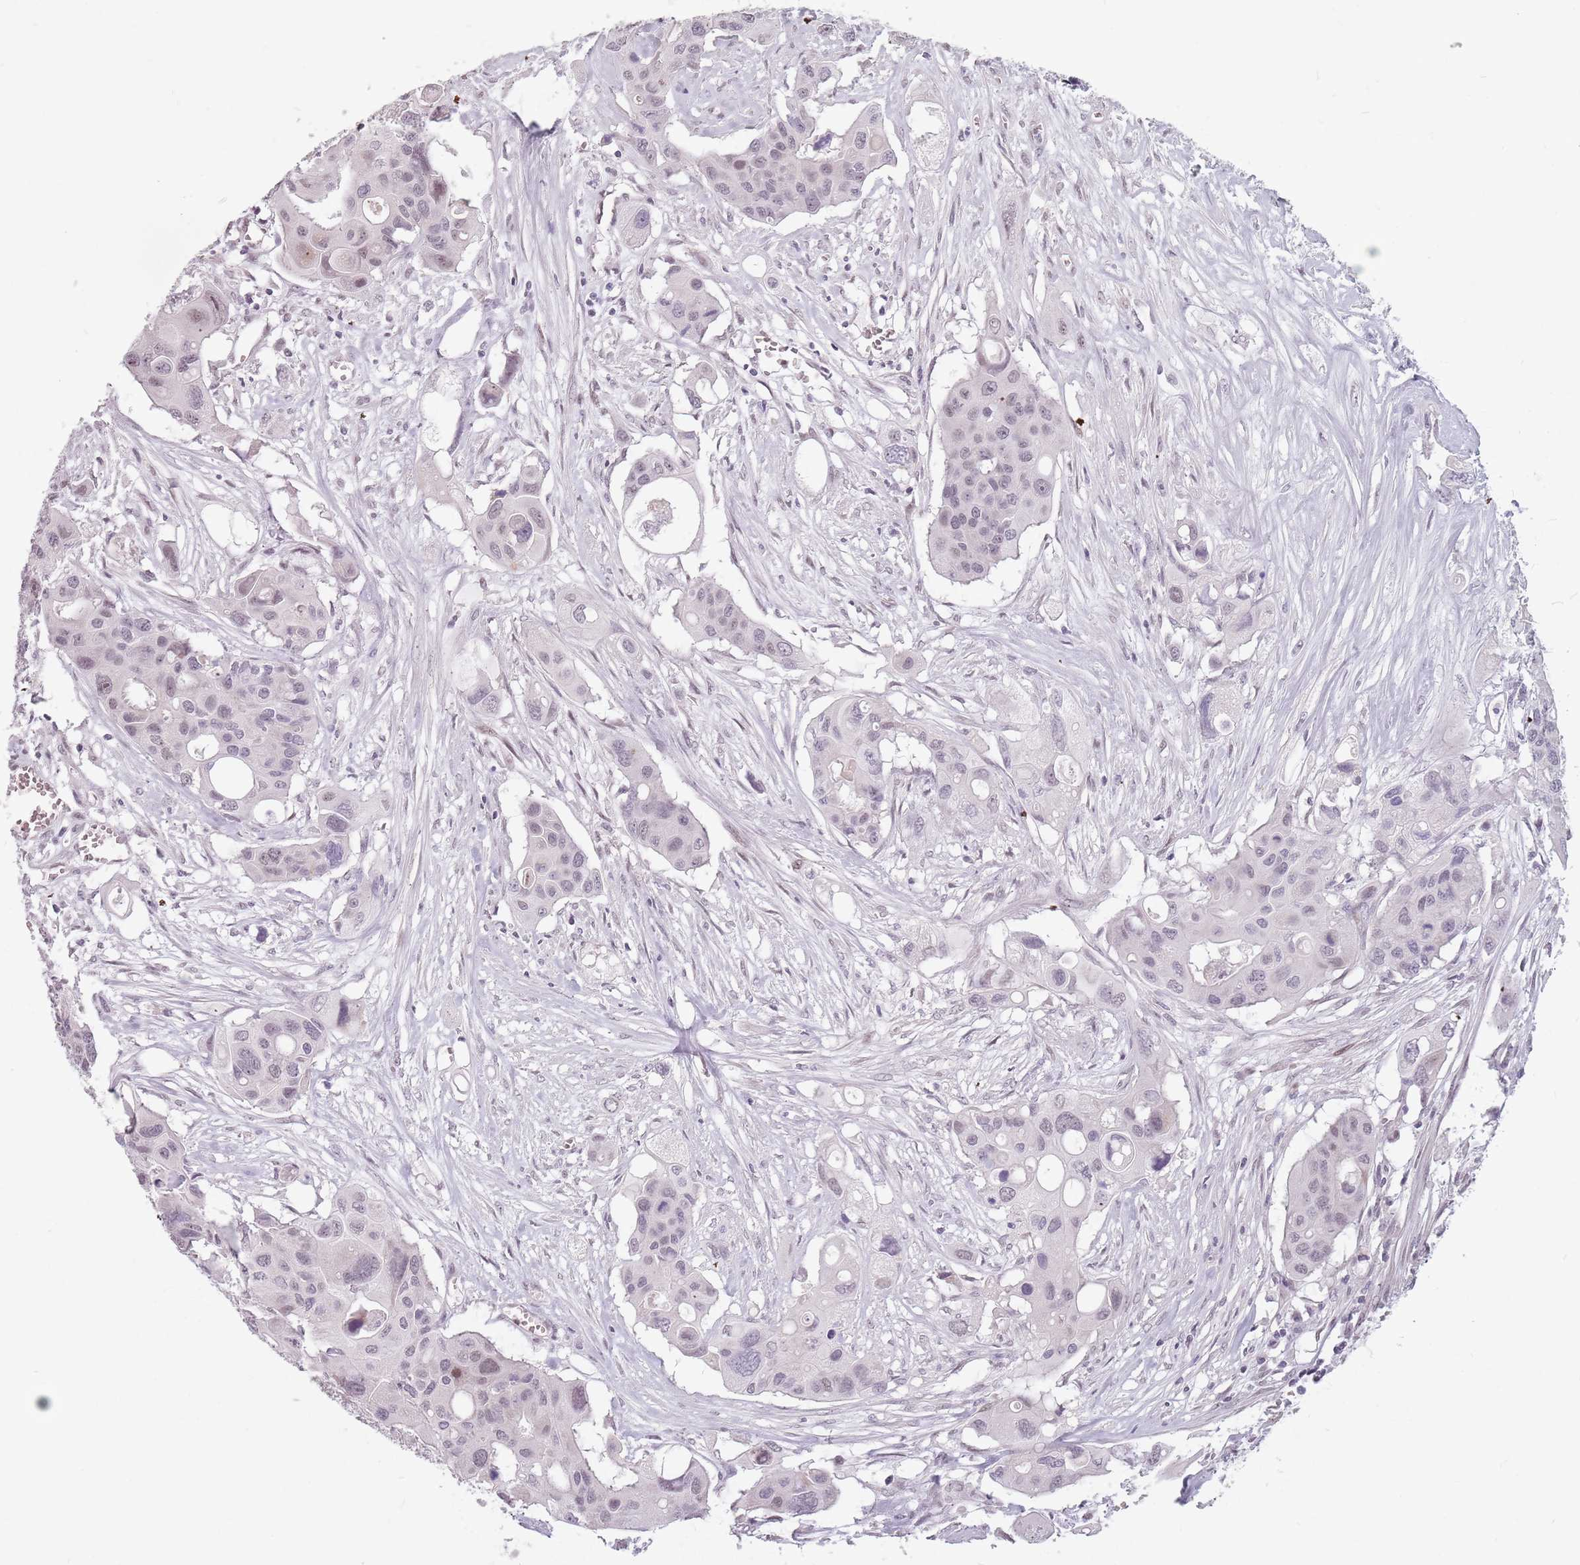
{"staining": {"intensity": "weak", "quantity": "<25%", "location": "nuclear"}, "tissue": "colorectal cancer", "cell_type": "Tumor cells", "image_type": "cancer", "snomed": [{"axis": "morphology", "description": "Adenocarcinoma, NOS"}, {"axis": "topography", "description": "Colon"}], "caption": "High power microscopy image of an IHC photomicrograph of colorectal adenocarcinoma, revealing no significant staining in tumor cells.", "gene": "PTCHD1", "patient": {"sex": "male", "age": 77}}